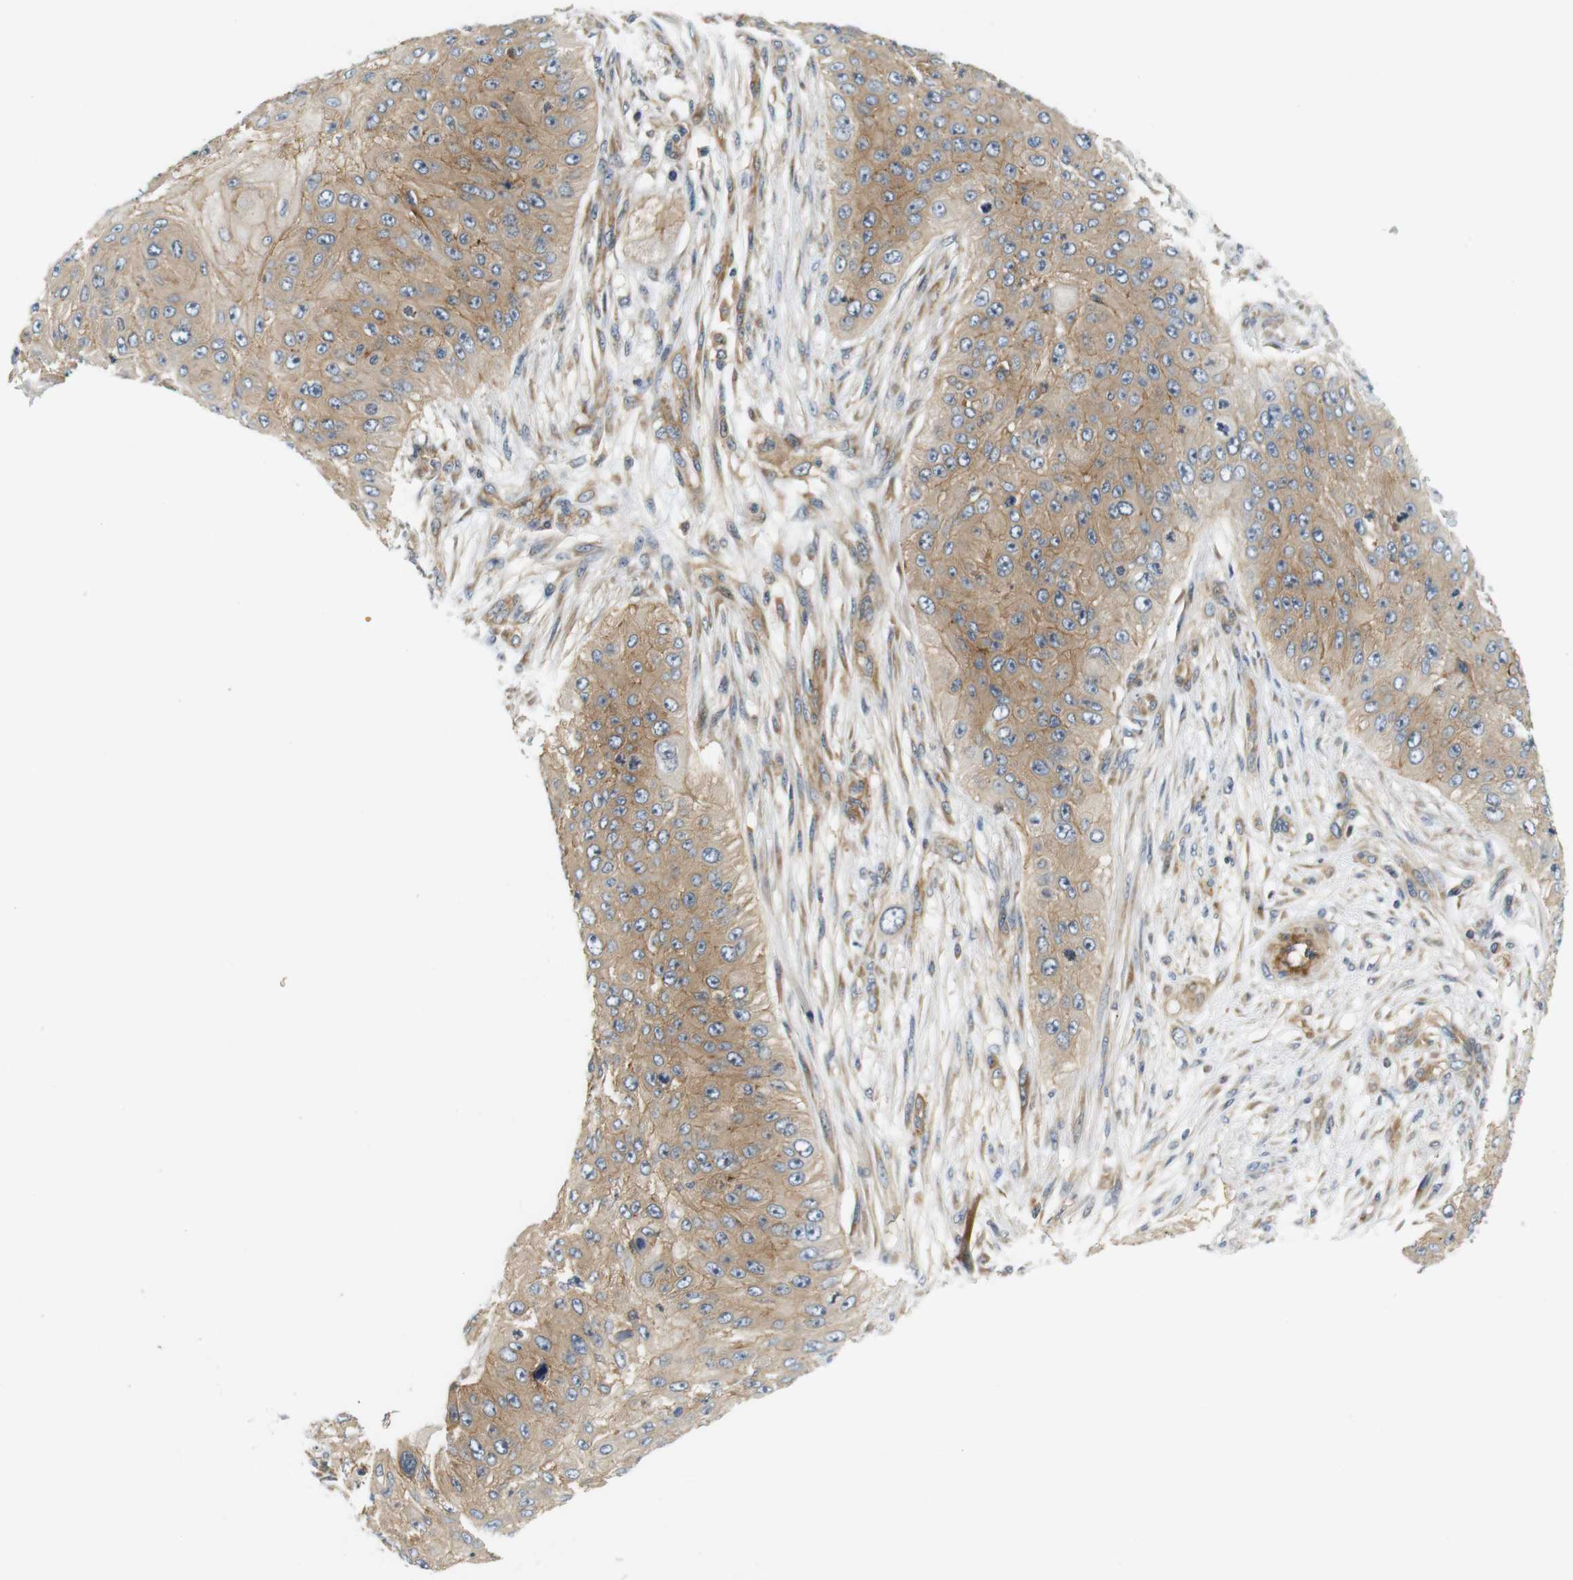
{"staining": {"intensity": "weak", "quantity": ">75%", "location": "cytoplasmic/membranous"}, "tissue": "skin cancer", "cell_type": "Tumor cells", "image_type": "cancer", "snomed": [{"axis": "morphology", "description": "Squamous cell carcinoma, NOS"}, {"axis": "topography", "description": "Skin"}], "caption": "Human skin squamous cell carcinoma stained with a protein marker displays weak staining in tumor cells.", "gene": "SH3GLB1", "patient": {"sex": "female", "age": 80}}